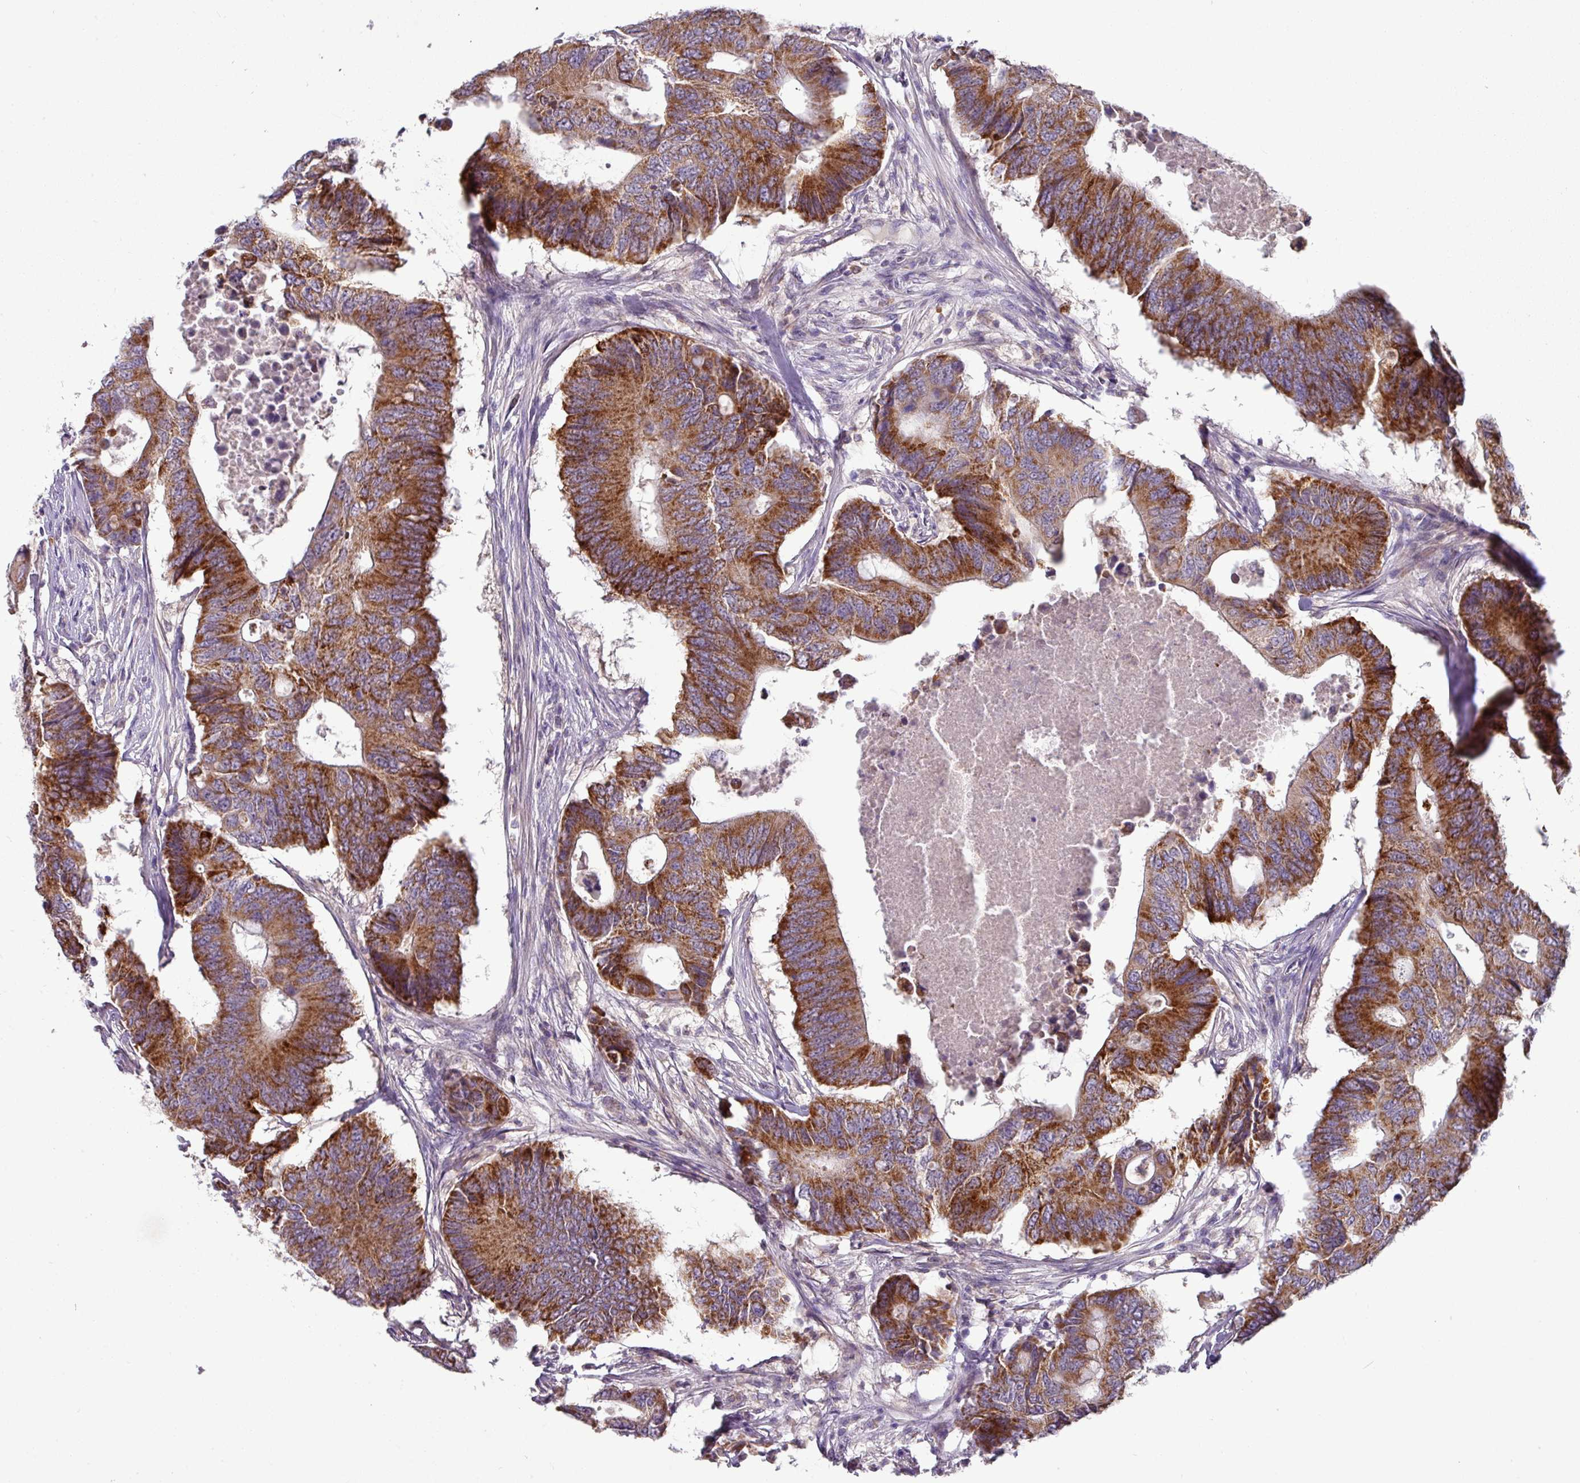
{"staining": {"intensity": "strong", "quantity": ">75%", "location": "cytoplasmic/membranous"}, "tissue": "colorectal cancer", "cell_type": "Tumor cells", "image_type": "cancer", "snomed": [{"axis": "morphology", "description": "Adenocarcinoma, NOS"}, {"axis": "topography", "description": "Colon"}], "caption": "Colorectal cancer was stained to show a protein in brown. There is high levels of strong cytoplasmic/membranous staining in about >75% of tumor cells.", "gene": "TRAPPC1", "patient": {"sex": "male", "age": 71}}